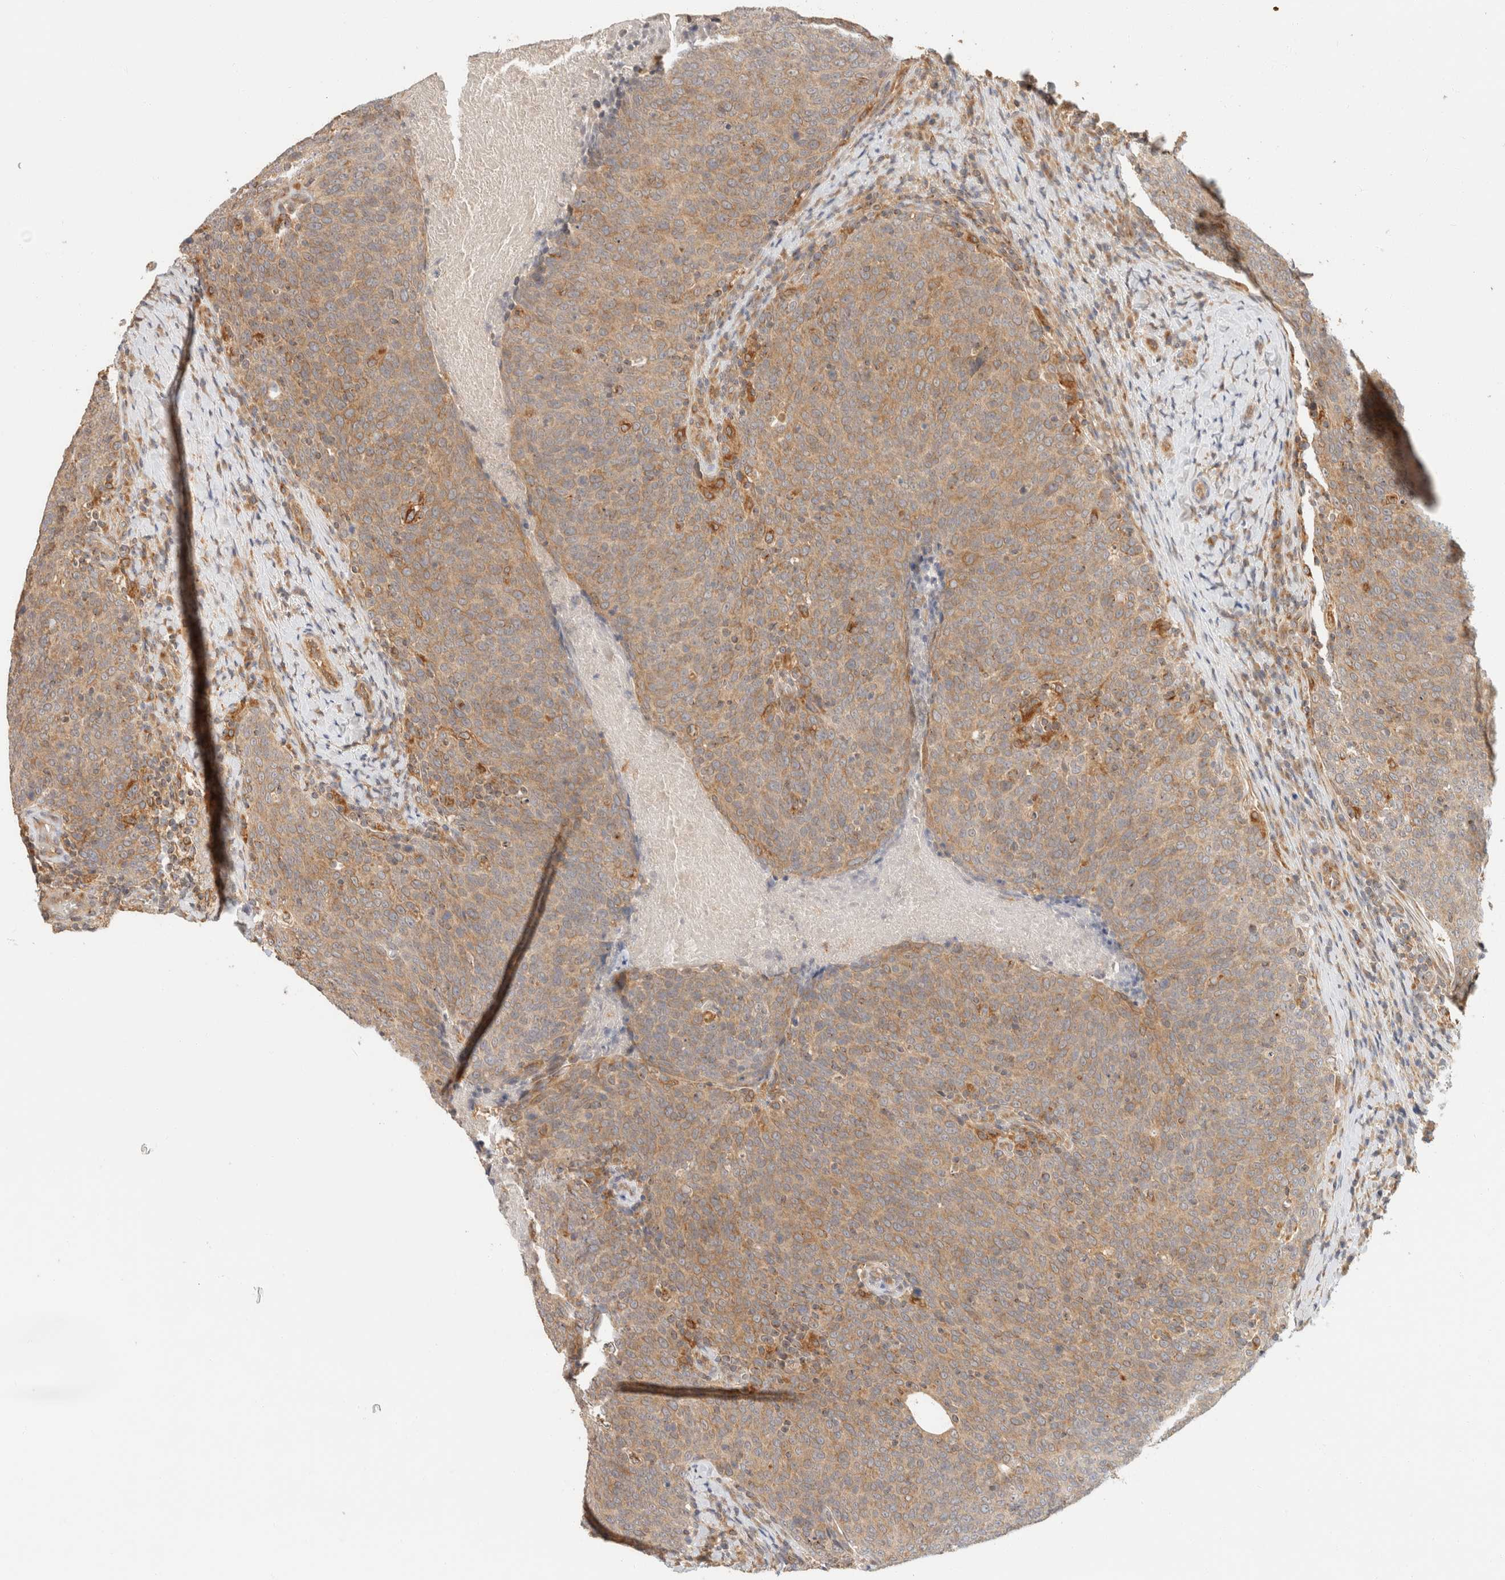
{"staining": {"intensity": "moderate", "quantity": ">75%", "location": "cytoplasmic/membranous"}, "tissue": "head and neck cancer", "cell_type": "Tumor cells", "image_type": "cancer", "snomed": [{"axis": "morphology", "description": "Squamous cell carcinoma, NOS"}, {"axis": "morphology", "description": "Squamous cell carcinoma, metastatic, NOS"}, {"axis": "topography", "description": "Lymph node"}, {"axis": "topography", "description": "Head-Neck"}], "caption": "Human head and neck squamous cell carcinoma stained with a brown dye displays moderate cytoplasmic/membranous positive positivity in about >75% of tumor cells.", "gene": "TACC1", "patient": {"sex": "male", "age": 62}}